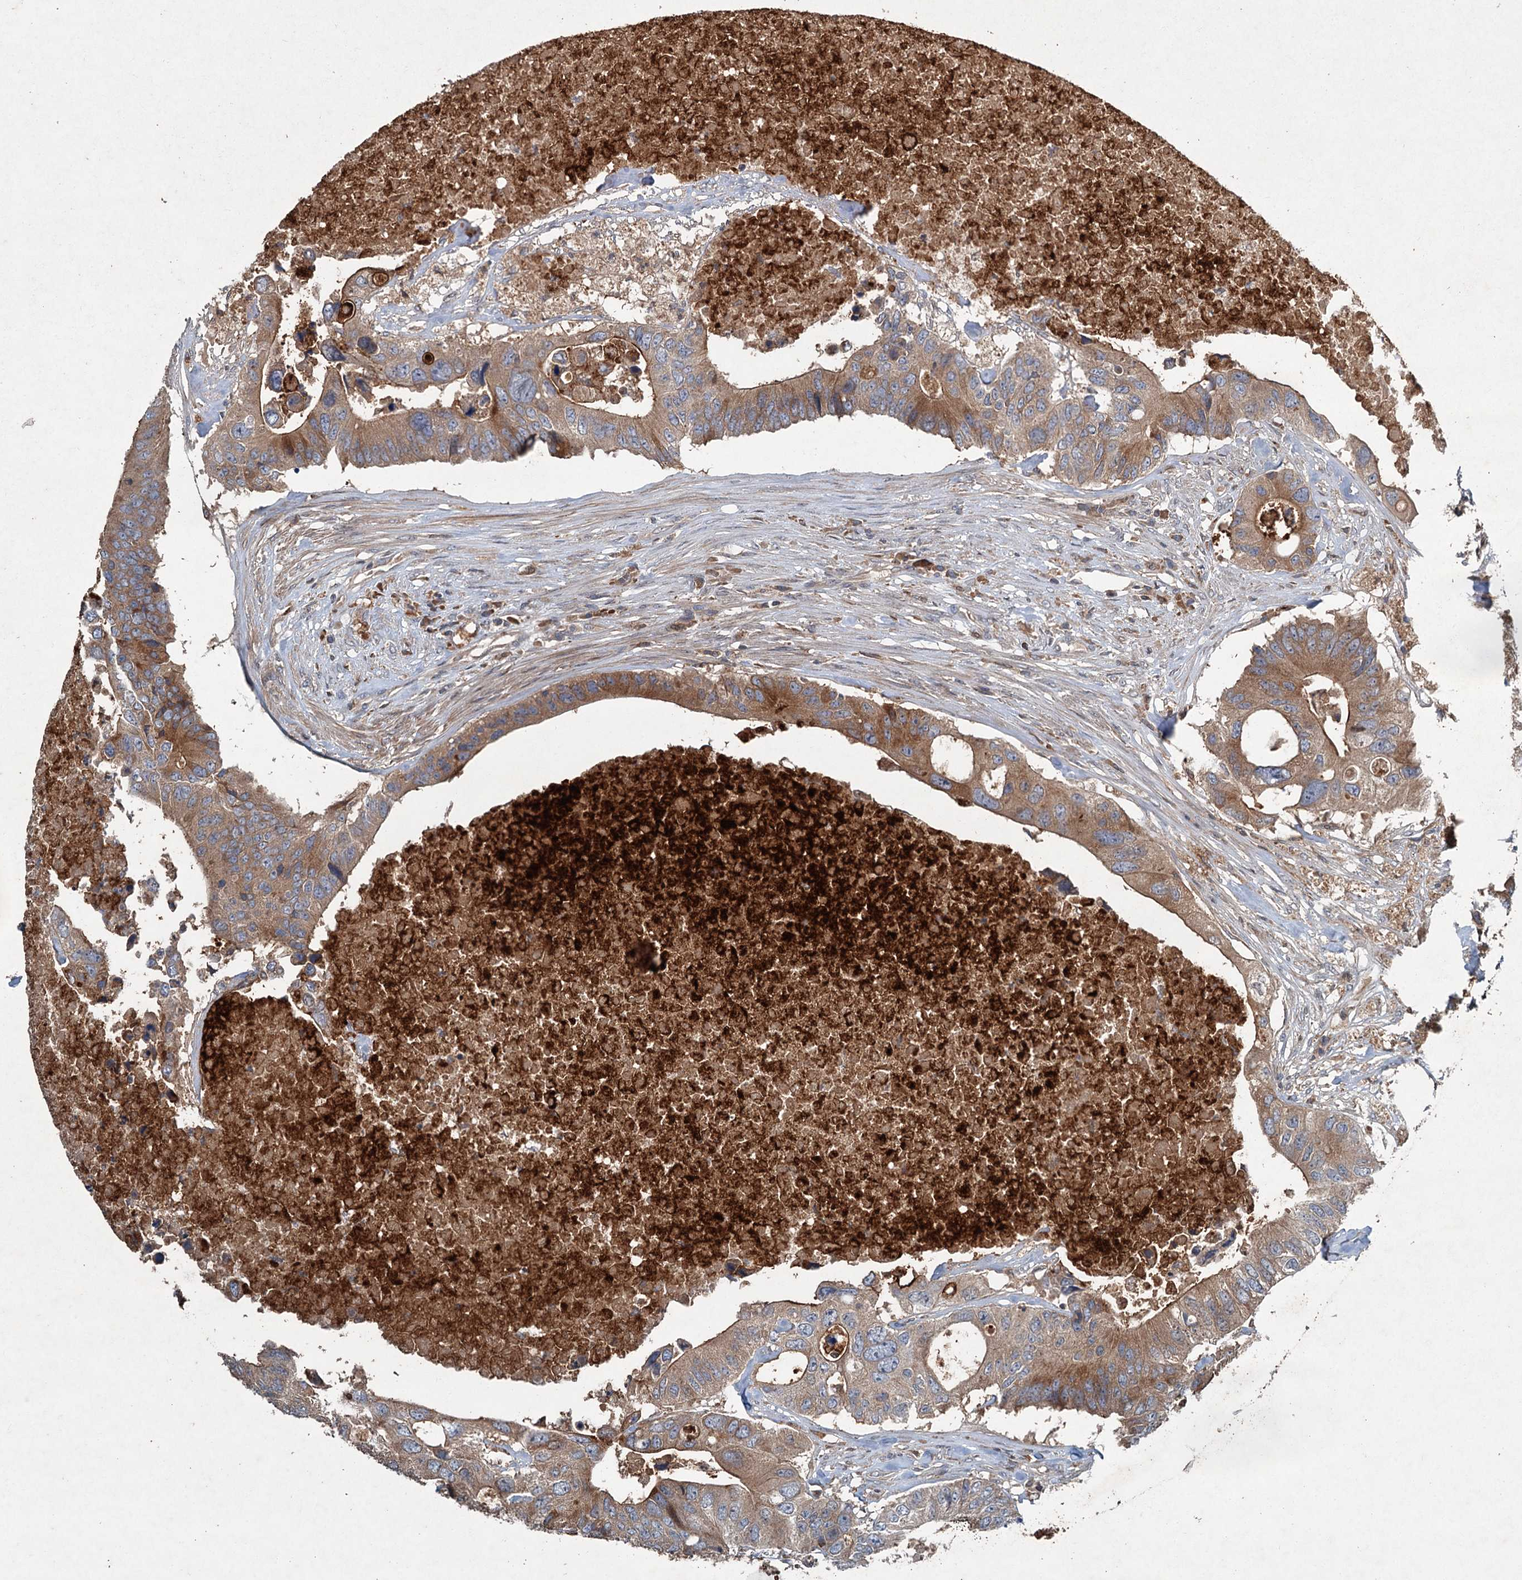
{"staining": {"intensity": "moderate", "quantity": ">75%", "location": "cytoplasmic/membranous"}, "tissue": "colorectal cancer", "cell_type": "Tumor cells", "image_type": "cancer", "snomed": [{"axis": "morphology", "description": "Adenocarcinoma, NOS"}, {"axis": "topography", "description": "Colon"}], "caption": "The micrograph reveals immunohistochemical staining of colorectal cancer. There is moderate cytoplasmic/membranous staining is appreciated in about >75% of tumor cells.", "gene": "TAPBPL", "patient": {"sex": "male", "age": 71}}